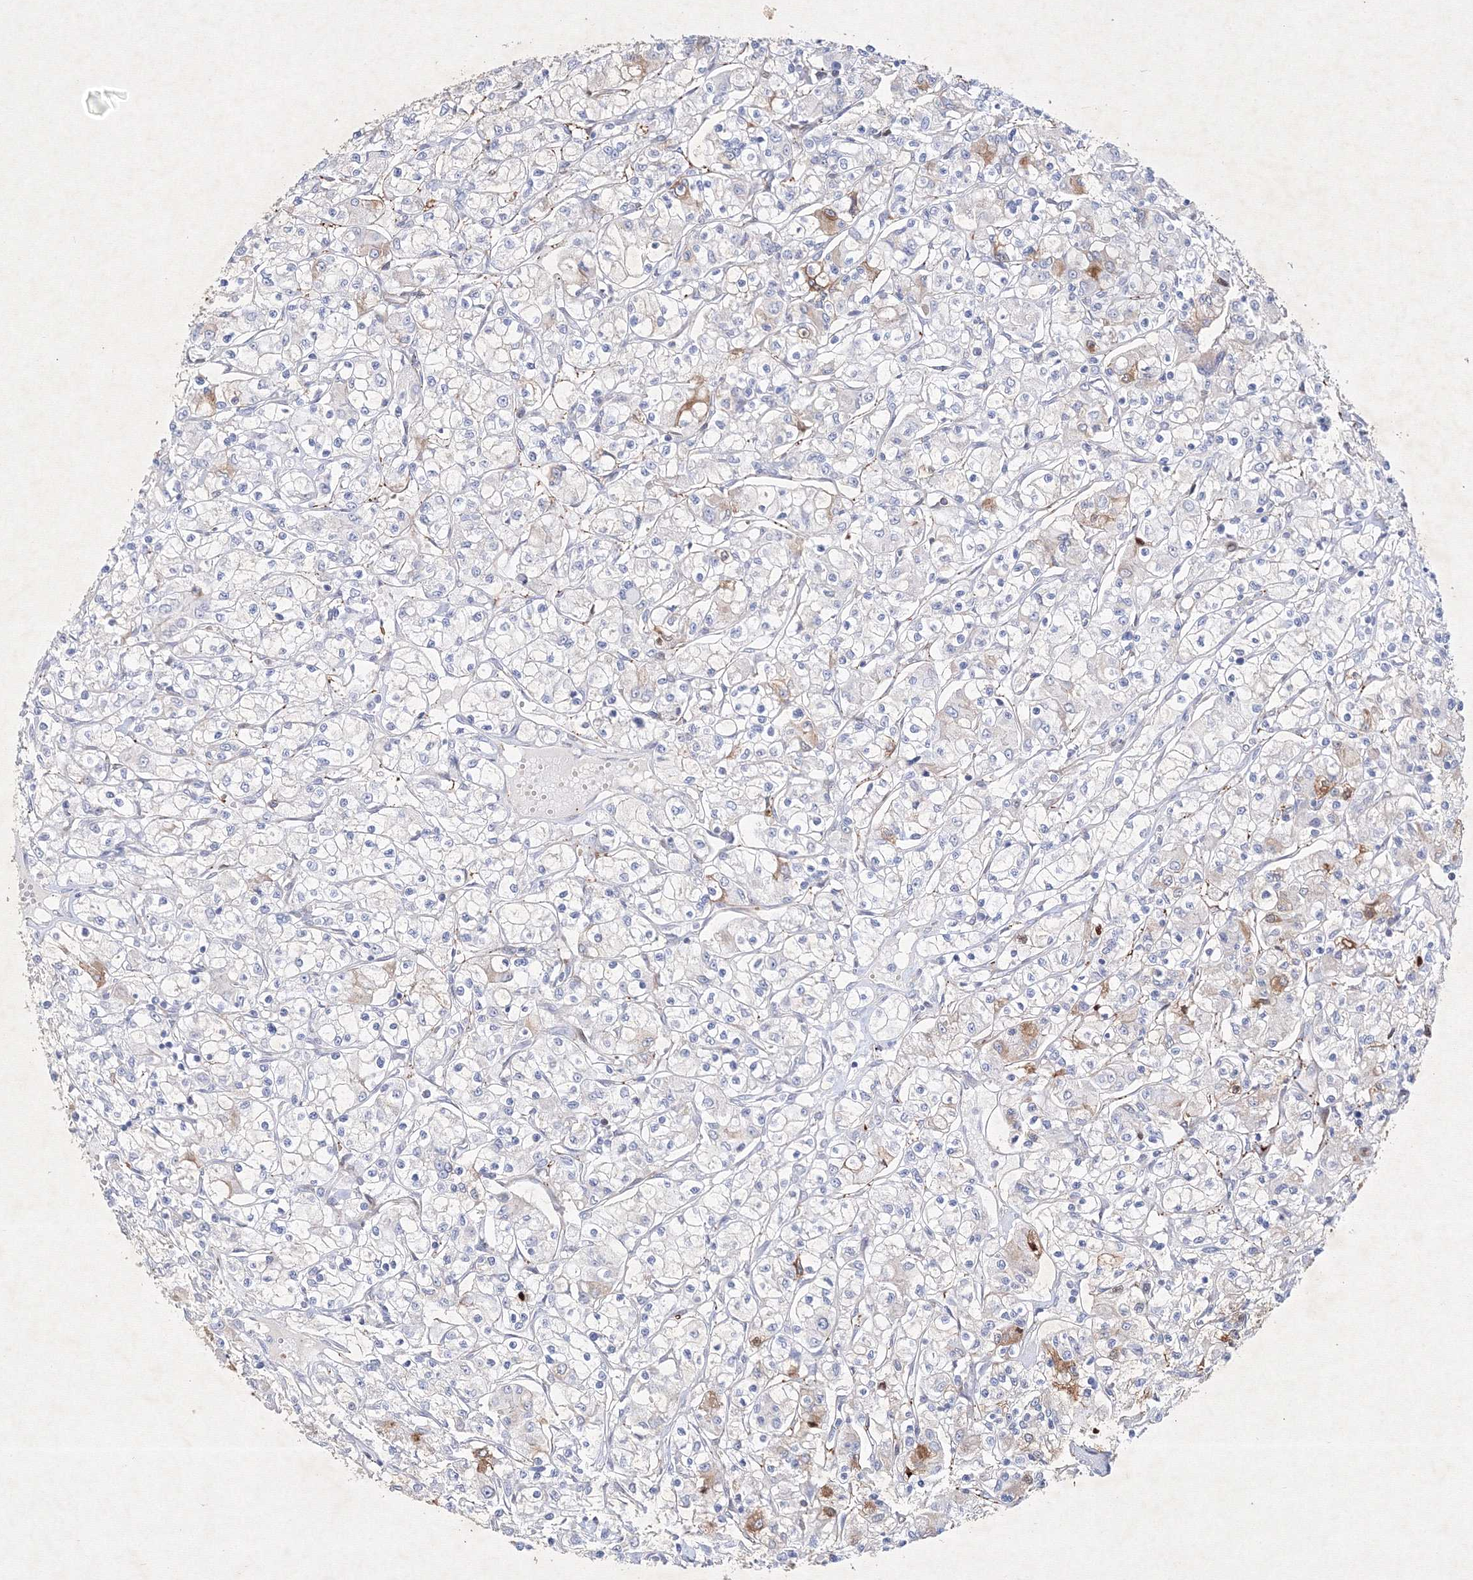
{"staining": {"intensity": "weak", "quantity": "<25%", "location": "cytoplasmic/membranous"}, "tissue": "renal cancer", "cell_type": "Tumor cells", "image_type": "cancer", "snomed": [{"axis": "morphology", "description": "Adenocarcinoma, NOS"}, {"axis": "topography", "description": "Kidney"}], "caption": "Adenocarcinoma (renal) was stained to show a protein in brown. There is no significant positivity in tumor cells.", "gene": "CXXC4", "patient": {"sex": "female", "age": 59}}